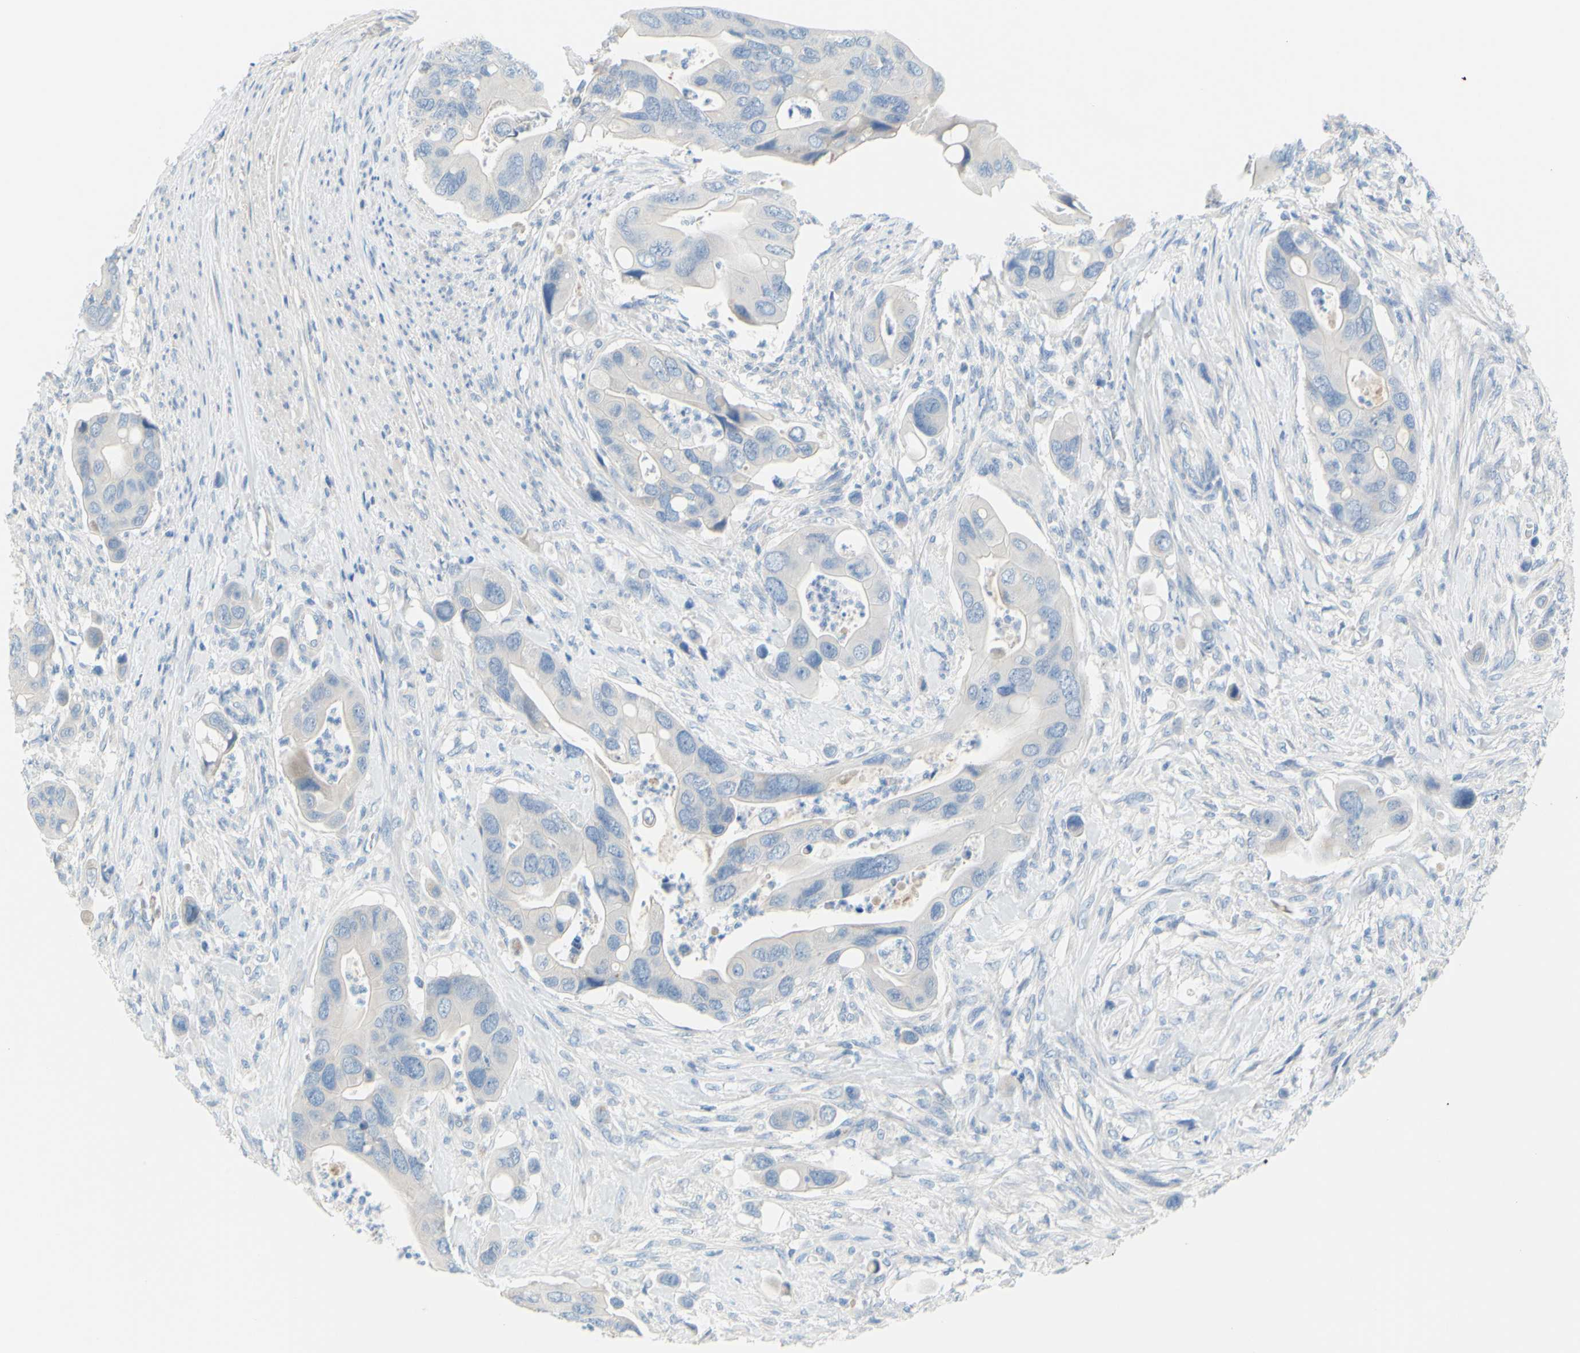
{"staining": {"intensity": "negative", "quantity": "none", "location": "none"}, "tissue": "colorectal cancer", "cell_type": "Tumor cells", "image_type": "cancer", "snomed": [{"axis": "morphology", "description": "Adenocarcinoma, NOS"}, {"axis": "topography", "description": "Rectum"}], "caption": "Immunohistochemical staining of colorectal cancer (adenocarcinoma) reveals no significant staining in tumor cells.", "gene": "SLC1A2", "patient": {"sex": "female", "age": 57}}